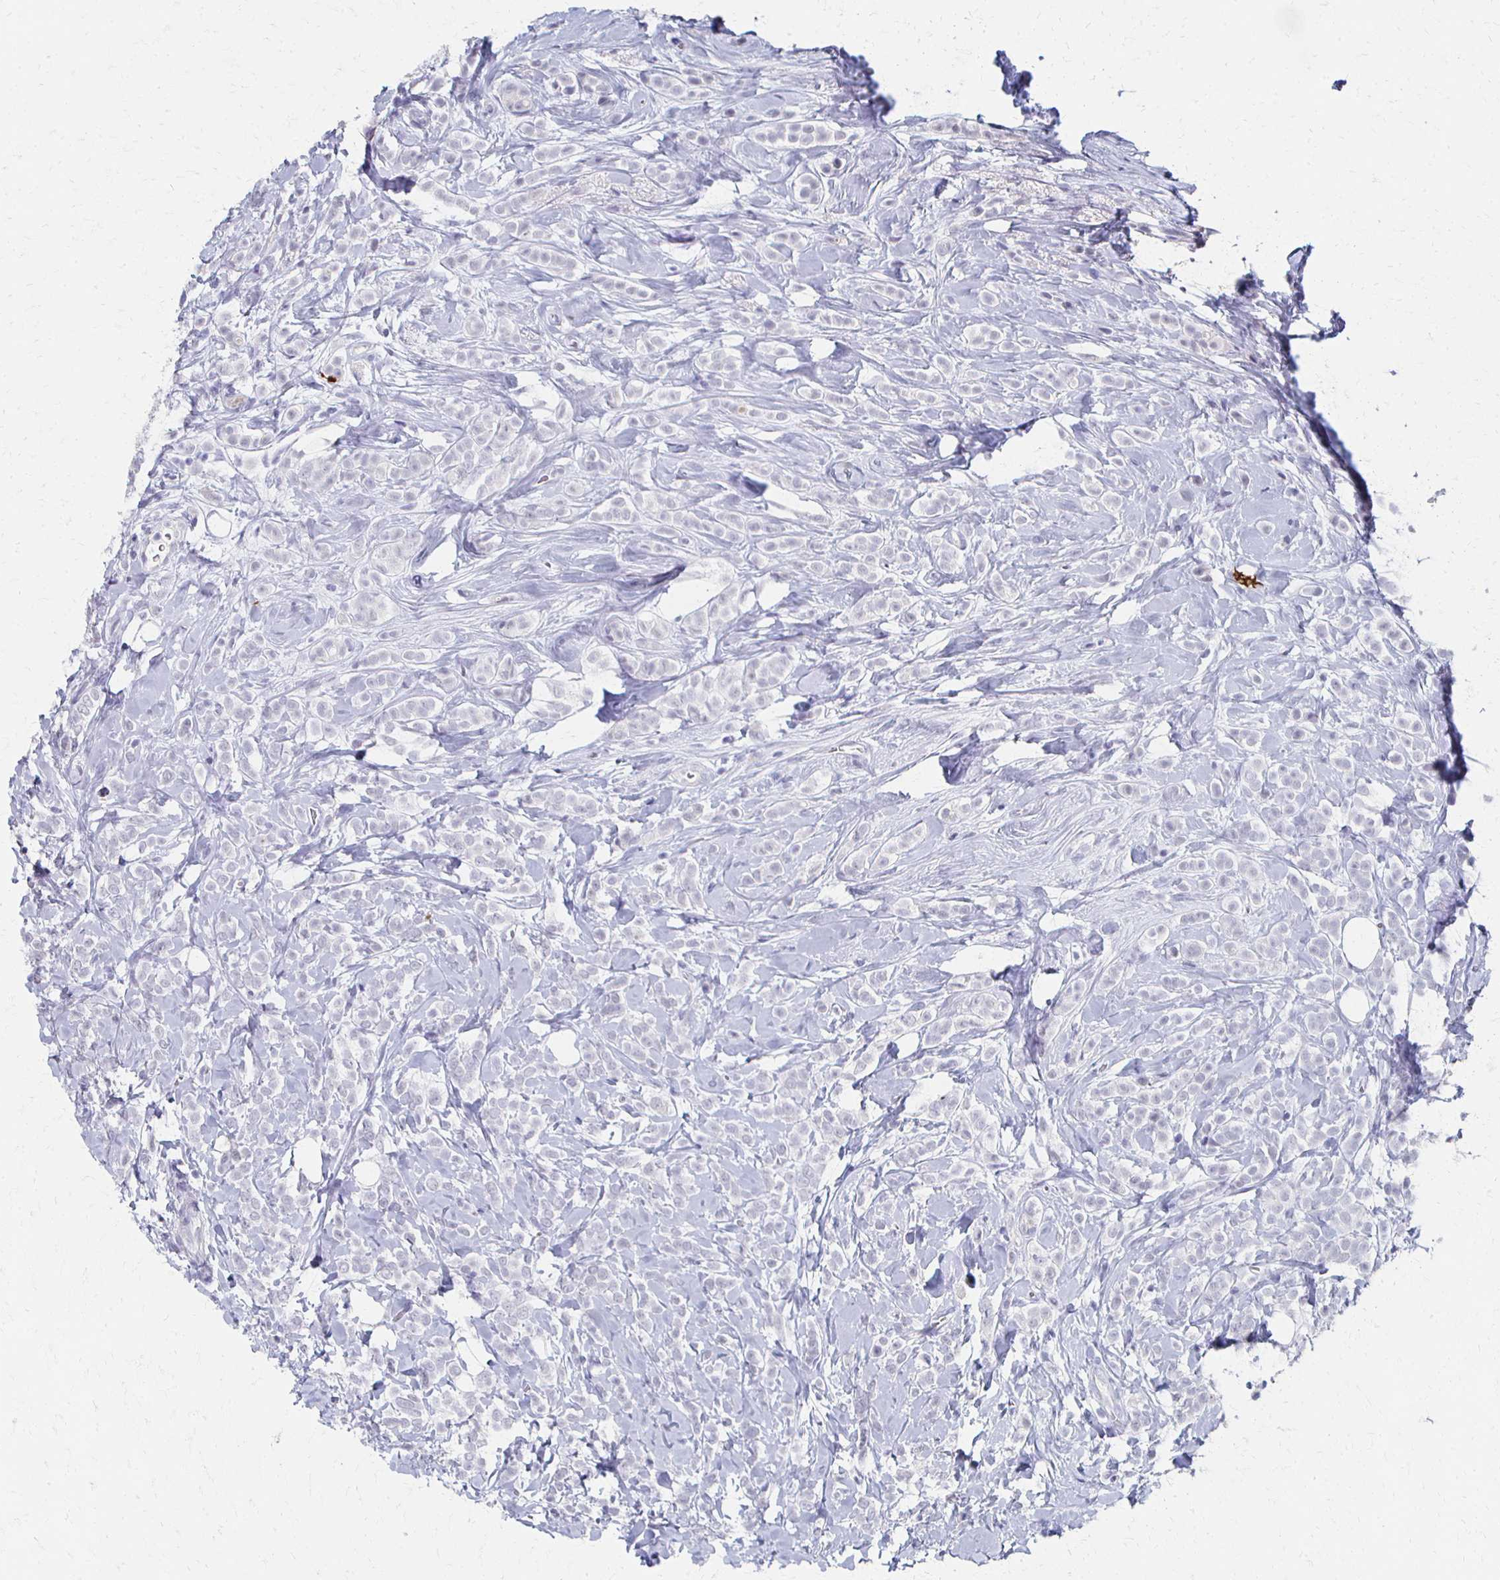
{"staining": {"intensity": "negative", "quantity": "none", "location": "none"}, "tissue": "breast cancer", "cell_type": "Tumor cells", "image_type": "cancer", "snomed": [{"axis": "morphology", "description": "Lobular carcinoma"}, {"axis": "topography", "description": "Breast"}], "caption": "Image shows no significant protein positivity in tumor cells of lobular carcinoma (breast).", "gene": "CXCR2", "patient": {"sex": "female", "age": 49}}